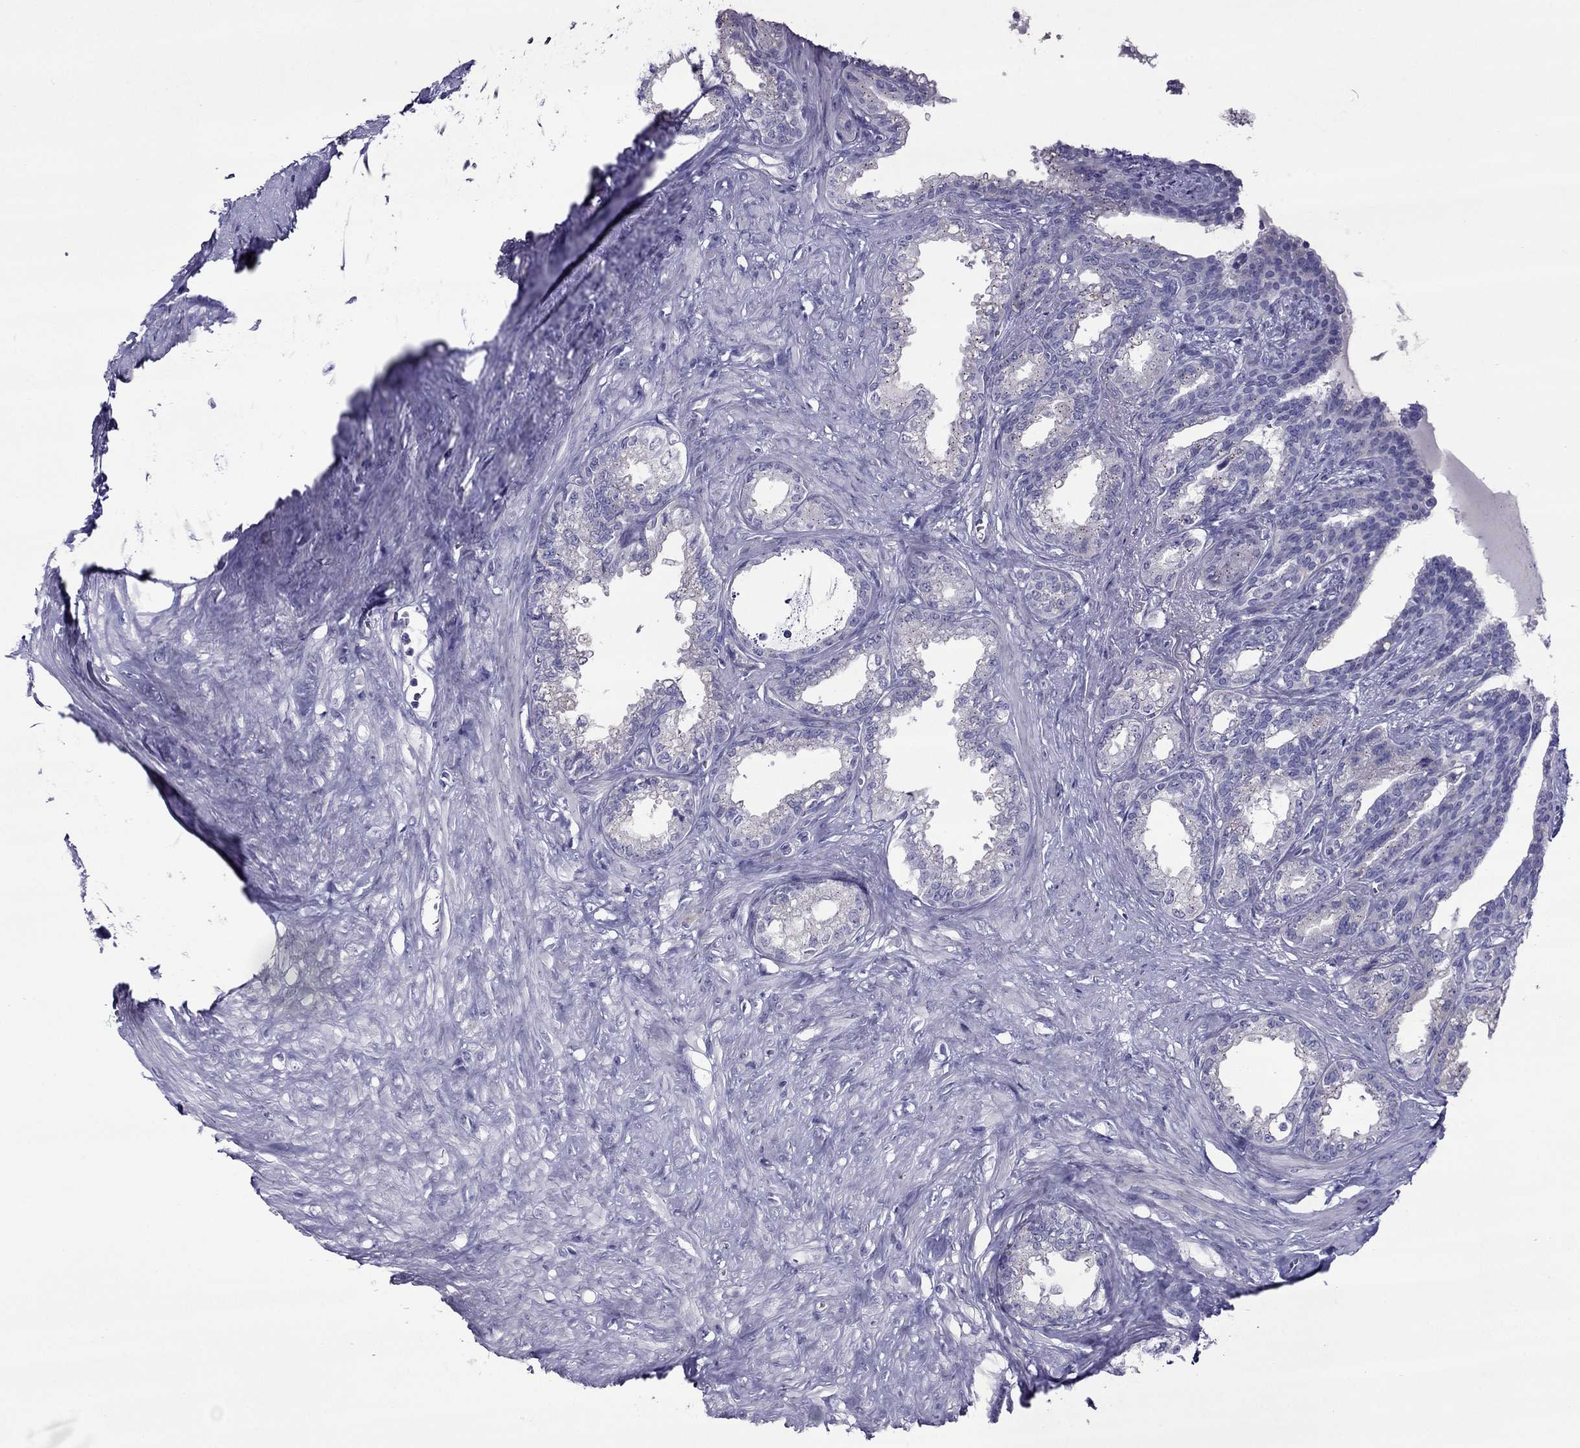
{"staining": {"intensity": "negative", "quantity": "none", "location": "none"}, "tissue": "seminal vesicle", "cell_type": "Glandular cells", "image_type": "normal", "snomed": [{"axis": "morphology", "description": "Normal tissue, NOS"}, {"axis": "morphology", "description": "Urothelial carcinoma, NOS"}, {"axis": "topography", "description": "Urinary bladder"}, {"axis": "topography", "description": "Seminal veicle"}], "caption": "Immunohistochemical staining of benign seminal vesicle displays no significant expression in glandular cells.", "gene": "MYBPH", "patient": {"sex": "male", "age": 76}}